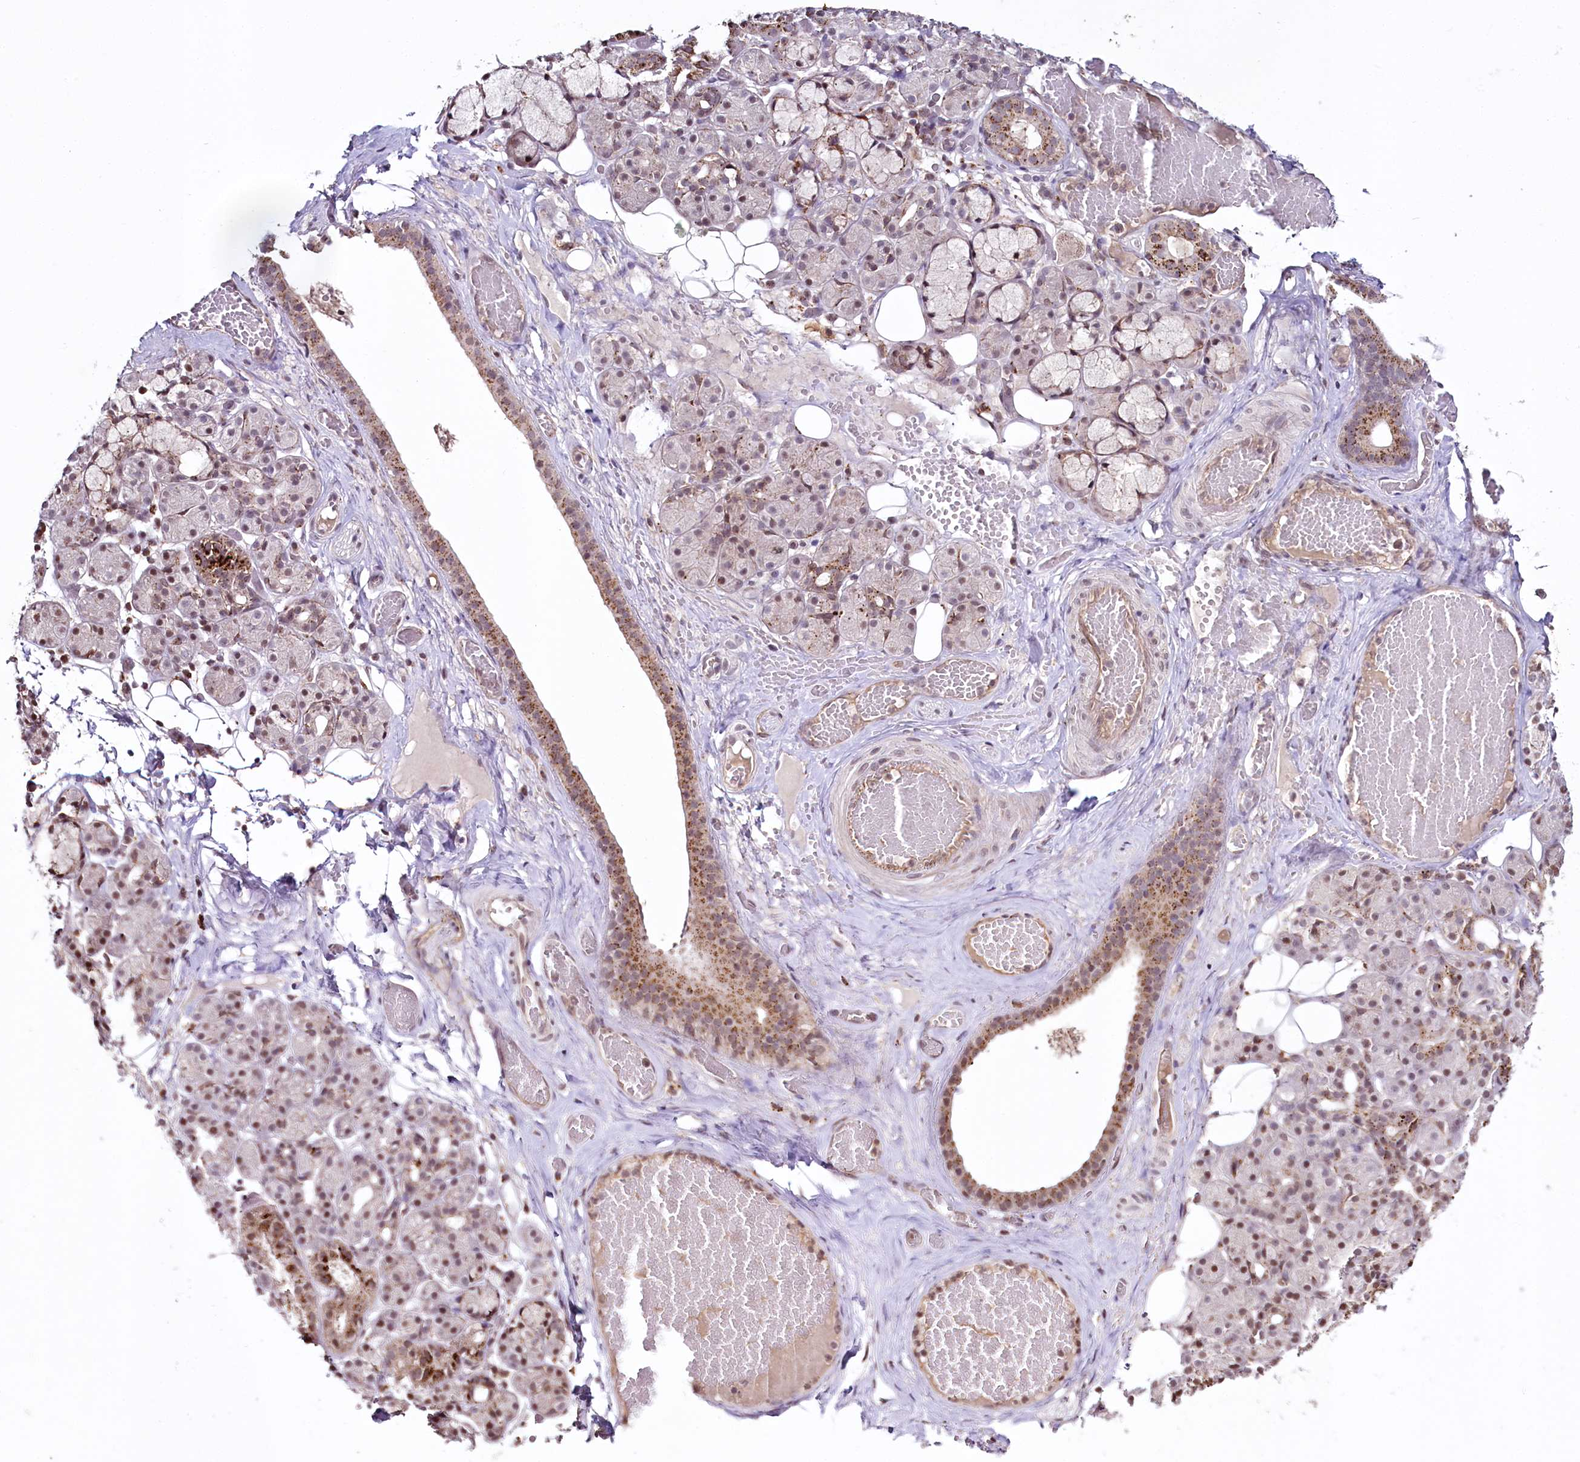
{"staining": {"intensity": "moderate", "quantity": "25%-75%", "location": "cytoplasmic/membranous,nuclear"}, "tissue": "salivary gland", "cell_type": "Glandular cells", "image_type": "normal", "snomed": [{"axis": "morphology", "description": "Normal tissue, NOS"}, {"axis": "topography", "description": "Salivary gland"}], "caption": "A brown stain highlights moderate cytoplasmic/membranous,nuclear staining of a protein in glandular cells of benign human salivary gland. (Stains: DAB in brown, nuclei in blue, Microscopy: brightfield microscopy at high magnification).", "gene": "HOXC8", "patient": {"sex": "male", "age": 63}}